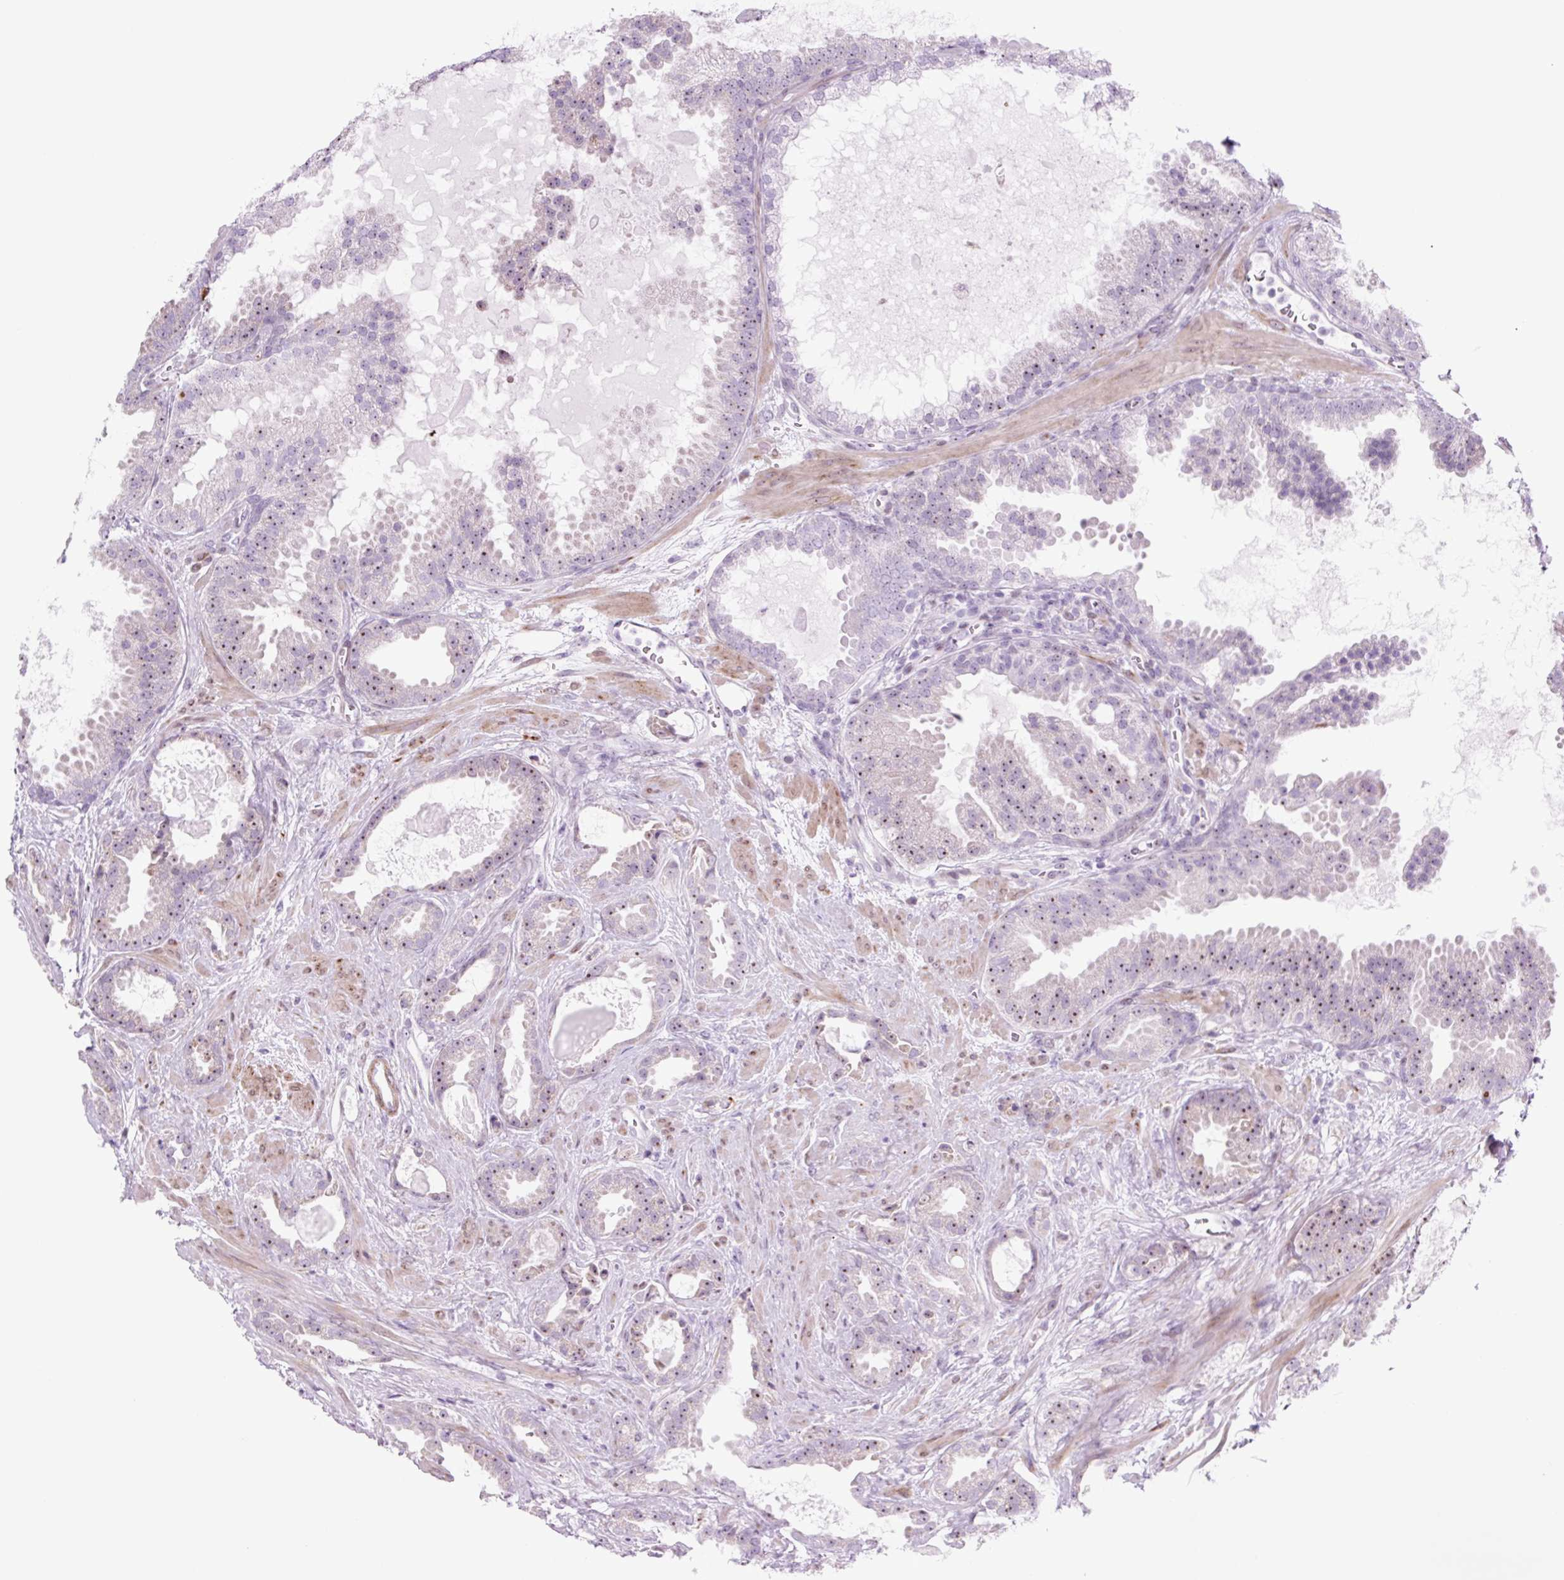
{"staining": {"intensity": "moderate", "quantity": ">75%", "location": "nuclear"}, "tissue": "prostate cancer", "cell_type": "Tumor cells", "image_type": "cancer", "snomed": [{"axis": "morphology", "description": "Adenocarcinoma, Low grade"}, {"axis": "topography", "description": "Prostate"}], "caption": "Protein staining displays moderate nuclear positivity in about >75% of tumor cells in prostate adenocarcinoma (low-grade). (Stains: DAB in brown, nuclei in blue, Microscopy: brightfield microscopy at high magnification).", "gene": "RRS1", "patient": {"sex": "male", "age": 62}}